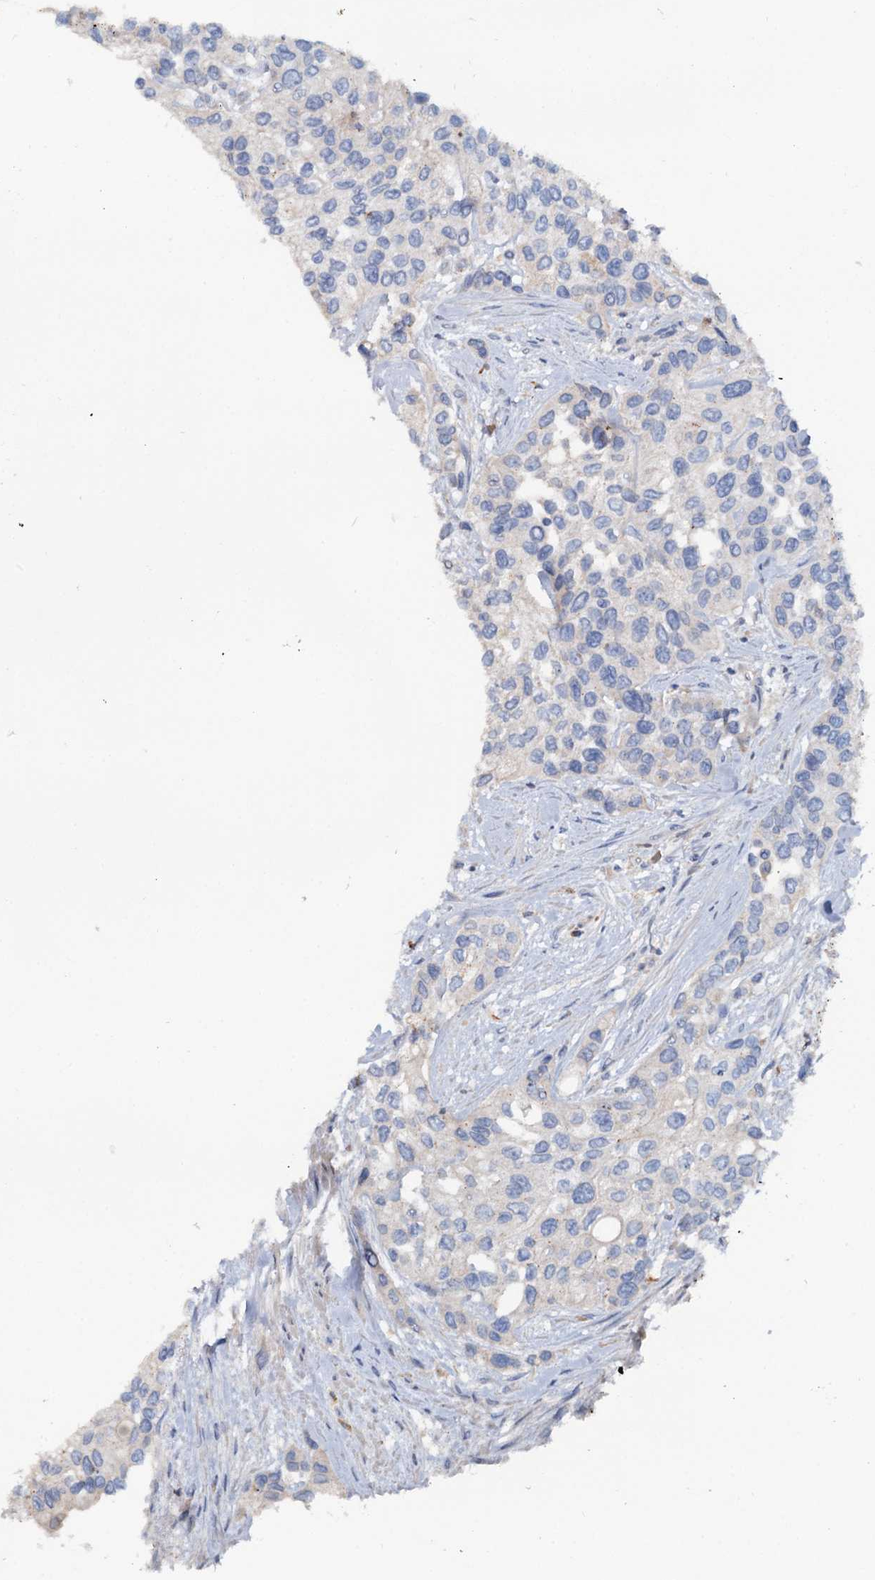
{"staining": {"intensity": "negative", "quantity": "none", "location": "none"}, "tissue": "urothelial cancer", "cell_type": "Tumor cells", "image_type": "cancer", "snomed": [{"axis": "morphology", "description": "Normal tissue, NOS"}, {"axis": "morphology", "description": "Urothelial carcinoma, High grade"}, {"axis": "topography", "description": "Vascular tissue"}, {"axis": "topography", "description": "Urinary bladder"}], "caption": "Human high-grade urothelial carcinoma stained for a protein using IHC reveals no expression in tumor cells.", "gene": "IL17RD", "patient": {"sex": "female", "age": 56}}